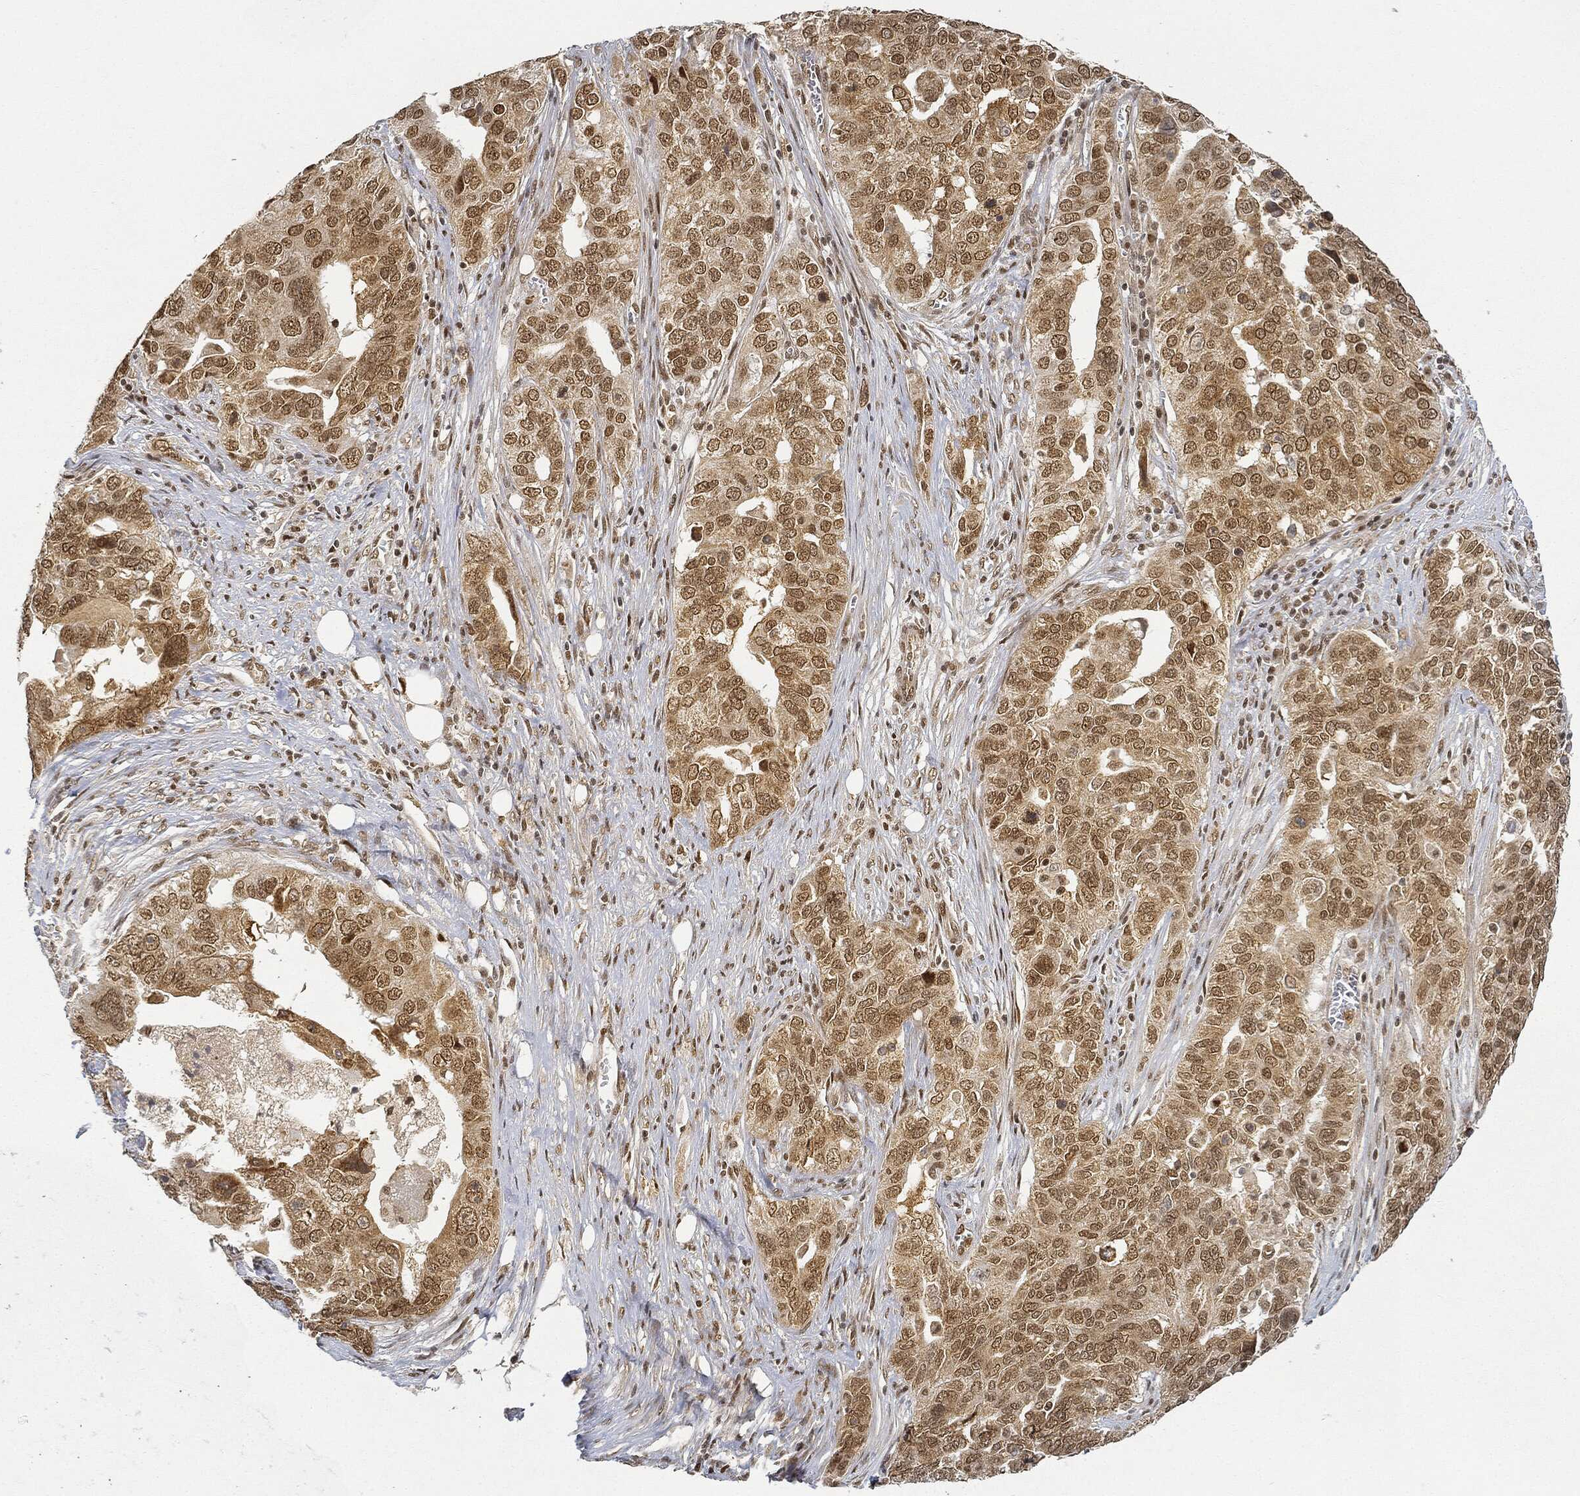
{"staining": {"intensity": "moderate", "quantity": "25%-75%", "location": "cytoplasmic/membranous,nuclear"}, "tissue": "ovarian cancer", "cell_type": "Tumor cells", "image_type": "cancer", "snomed": [{"axis": "morphology", "description": "Carcinoma, endometroid"}, {"axis": "topography", "description": "Soft tissue"}, {"axis": "topography", "description": "Ovary"}], "caption": "Immunohistochemistry histopathology image of human endometroid carcinoma (ovarian) stained for a protein (brown), which shows medium levels of moderate cytoplasmic/membranous and nuclear staining in approximately 25%-75% of tumor cells.", "gene": "CIB1", "patient": {"sex": "female", "age": 52}}